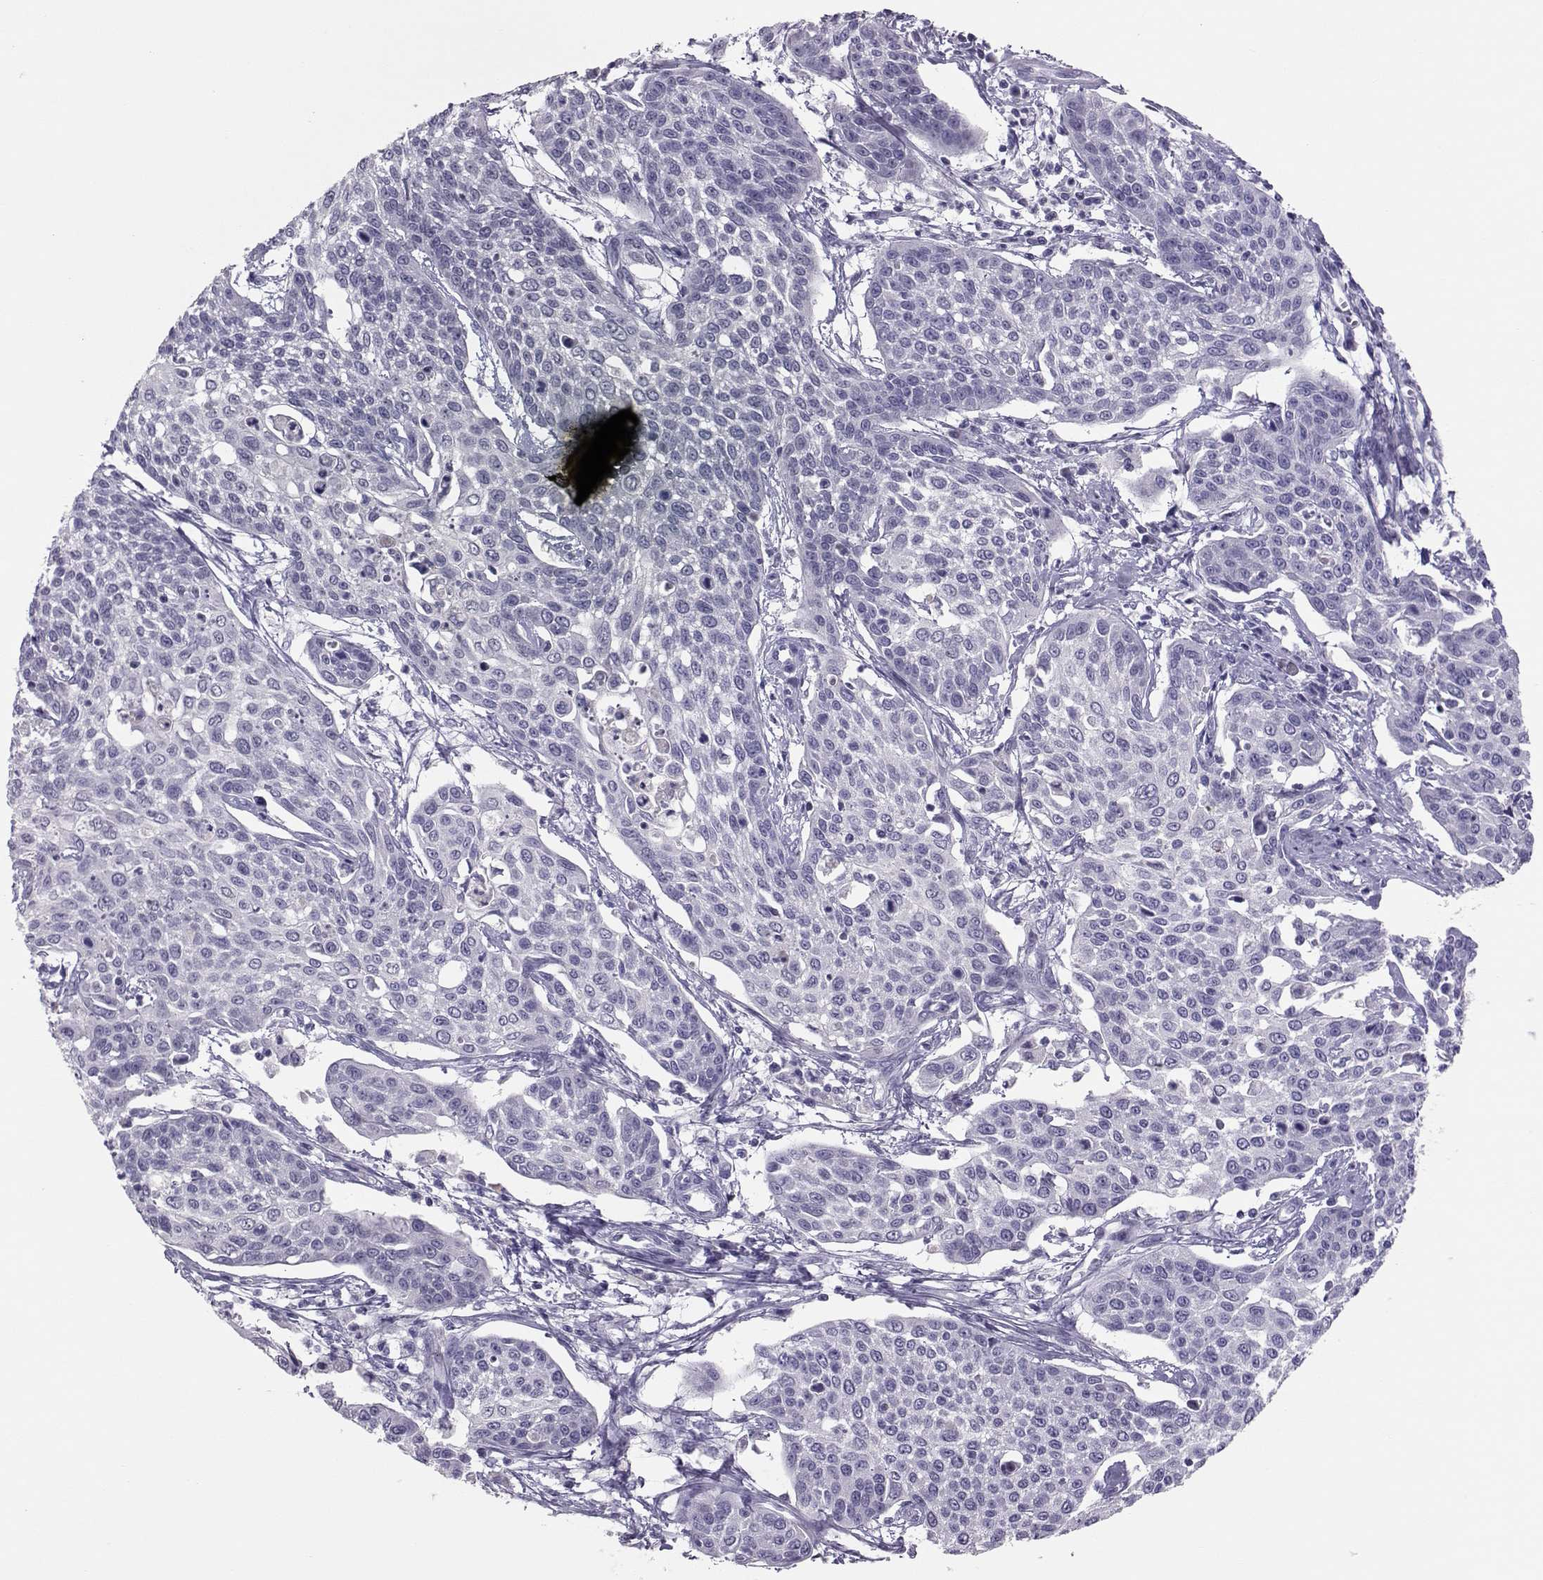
{"staining": {"intensity": "negative", "quantity": "none", "location": "none"}, "tissue": "cervical cancer", "cell_type": "Tumor cells", "image_type": "cancer", "snomed": [{"axis": "morphology", "description": "Squamous cell carcinoma, NOS"}, {"axis": "topography", "description": "Cervix"}], "caption": "This micrograph is of cervical cancer stained with immunohistochemistry to label a protein in brown with the nuclei are counter-stained blue. There is no positivity in tumor cells. (Immunohistochemistry (ihc), brightfield microscopy, high magnification).", "gene": "DNAAF1", "patient": {"sex": "female", "age": 34}}